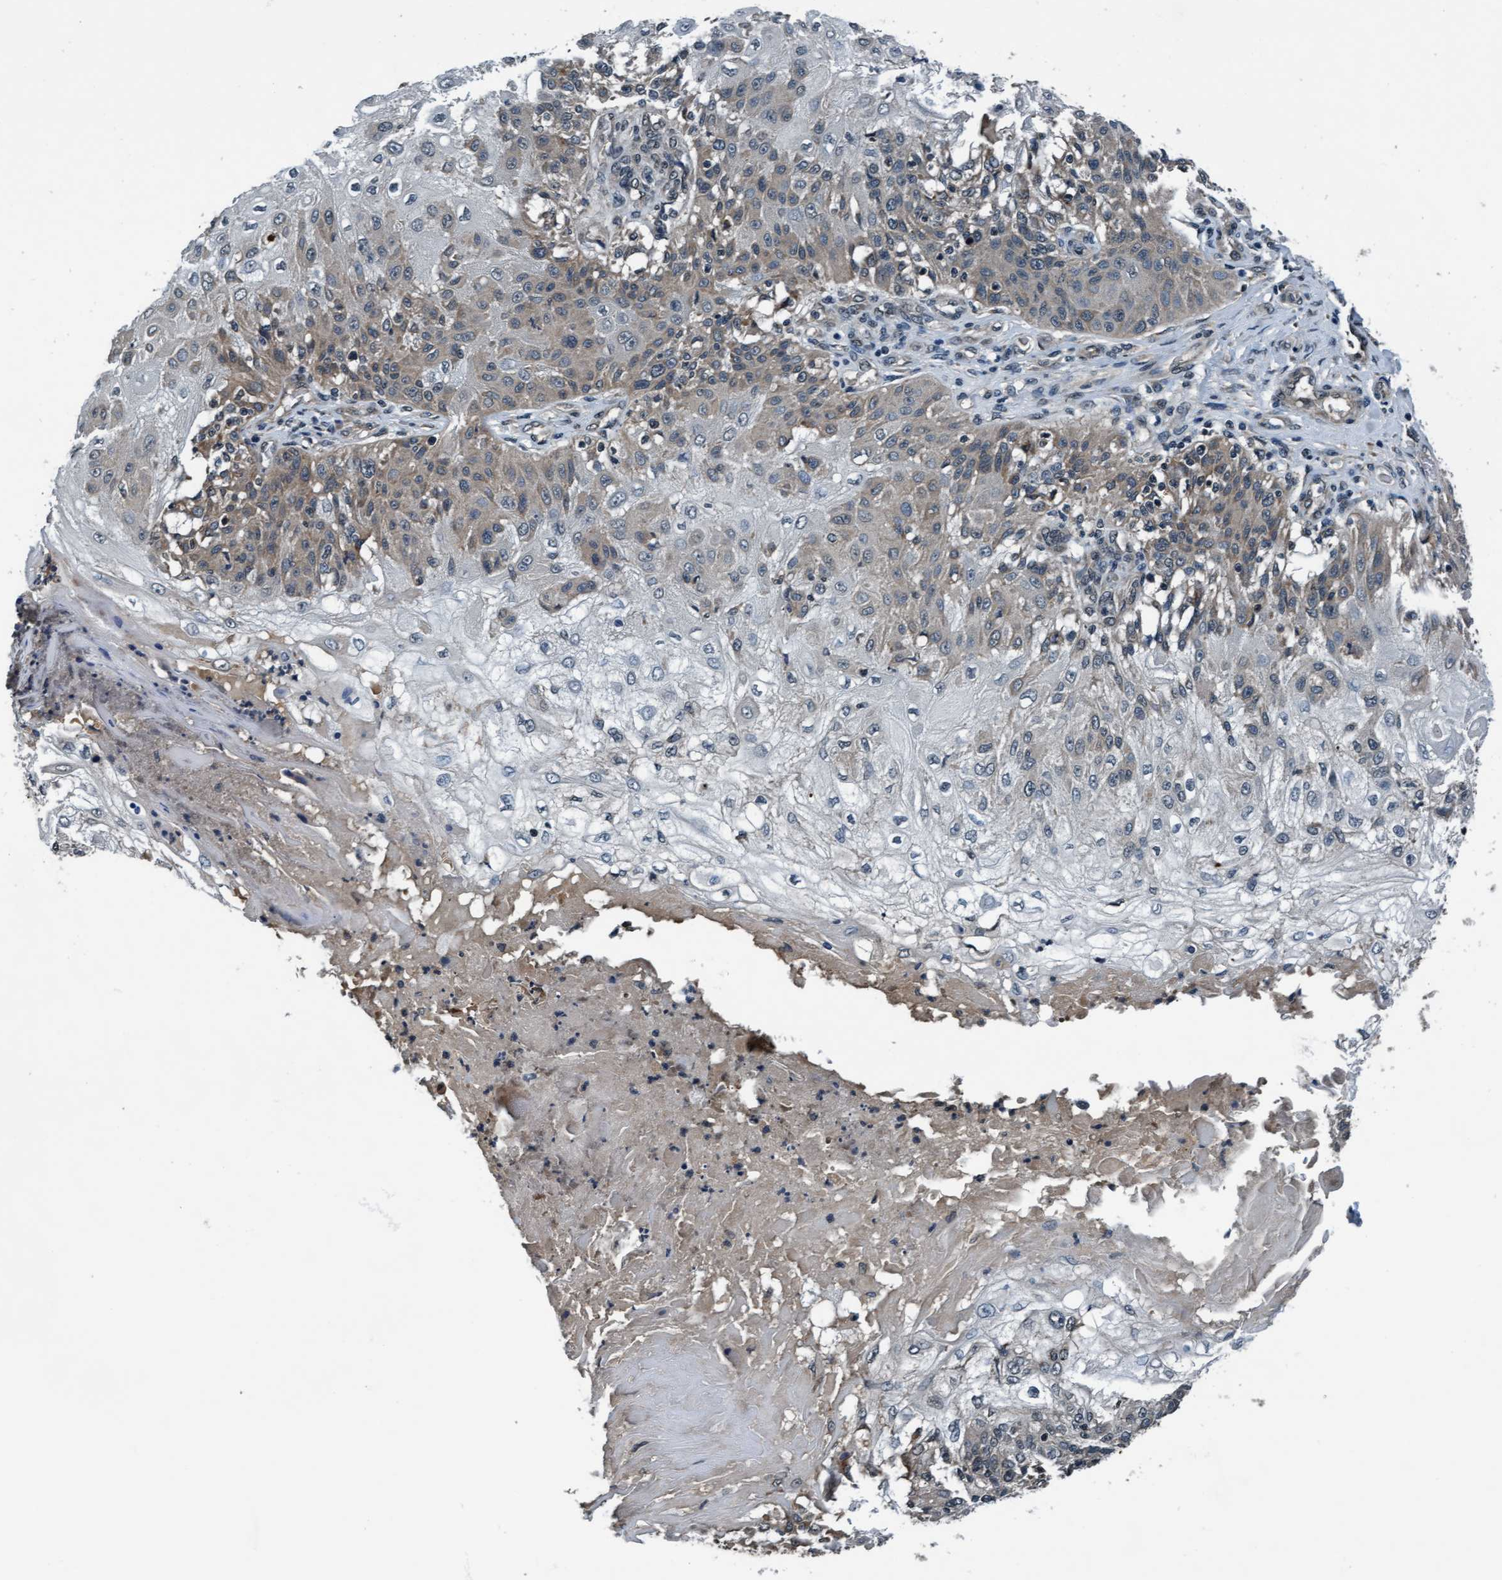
{"staining": {"intensity": "moderate", "quantity": "<25%", "location": "cytoplasmic/membranous"}, "tissue": "skin cancer", "cell_type": "Tumor cells", "image_type": "cancer", "snomed": [{"axis": "morphology", "description": "Normal tissue, NOS"}, {"axis": "morphology", "description": "Squamous cell carcinoma, NOS"}, {"axis": "topography", "description": "Skin"}], "caption": "This photomicrograph reveals skin squamous cell carcinoma stained with IHC to label a protein in brown. The cytoplasmic/membranous of tumor cells show moderate positivity for the protein. Nuclei are counter-stained blue.", "gene": "WASF1", "patient": {"sex": "female", "age": 83}}